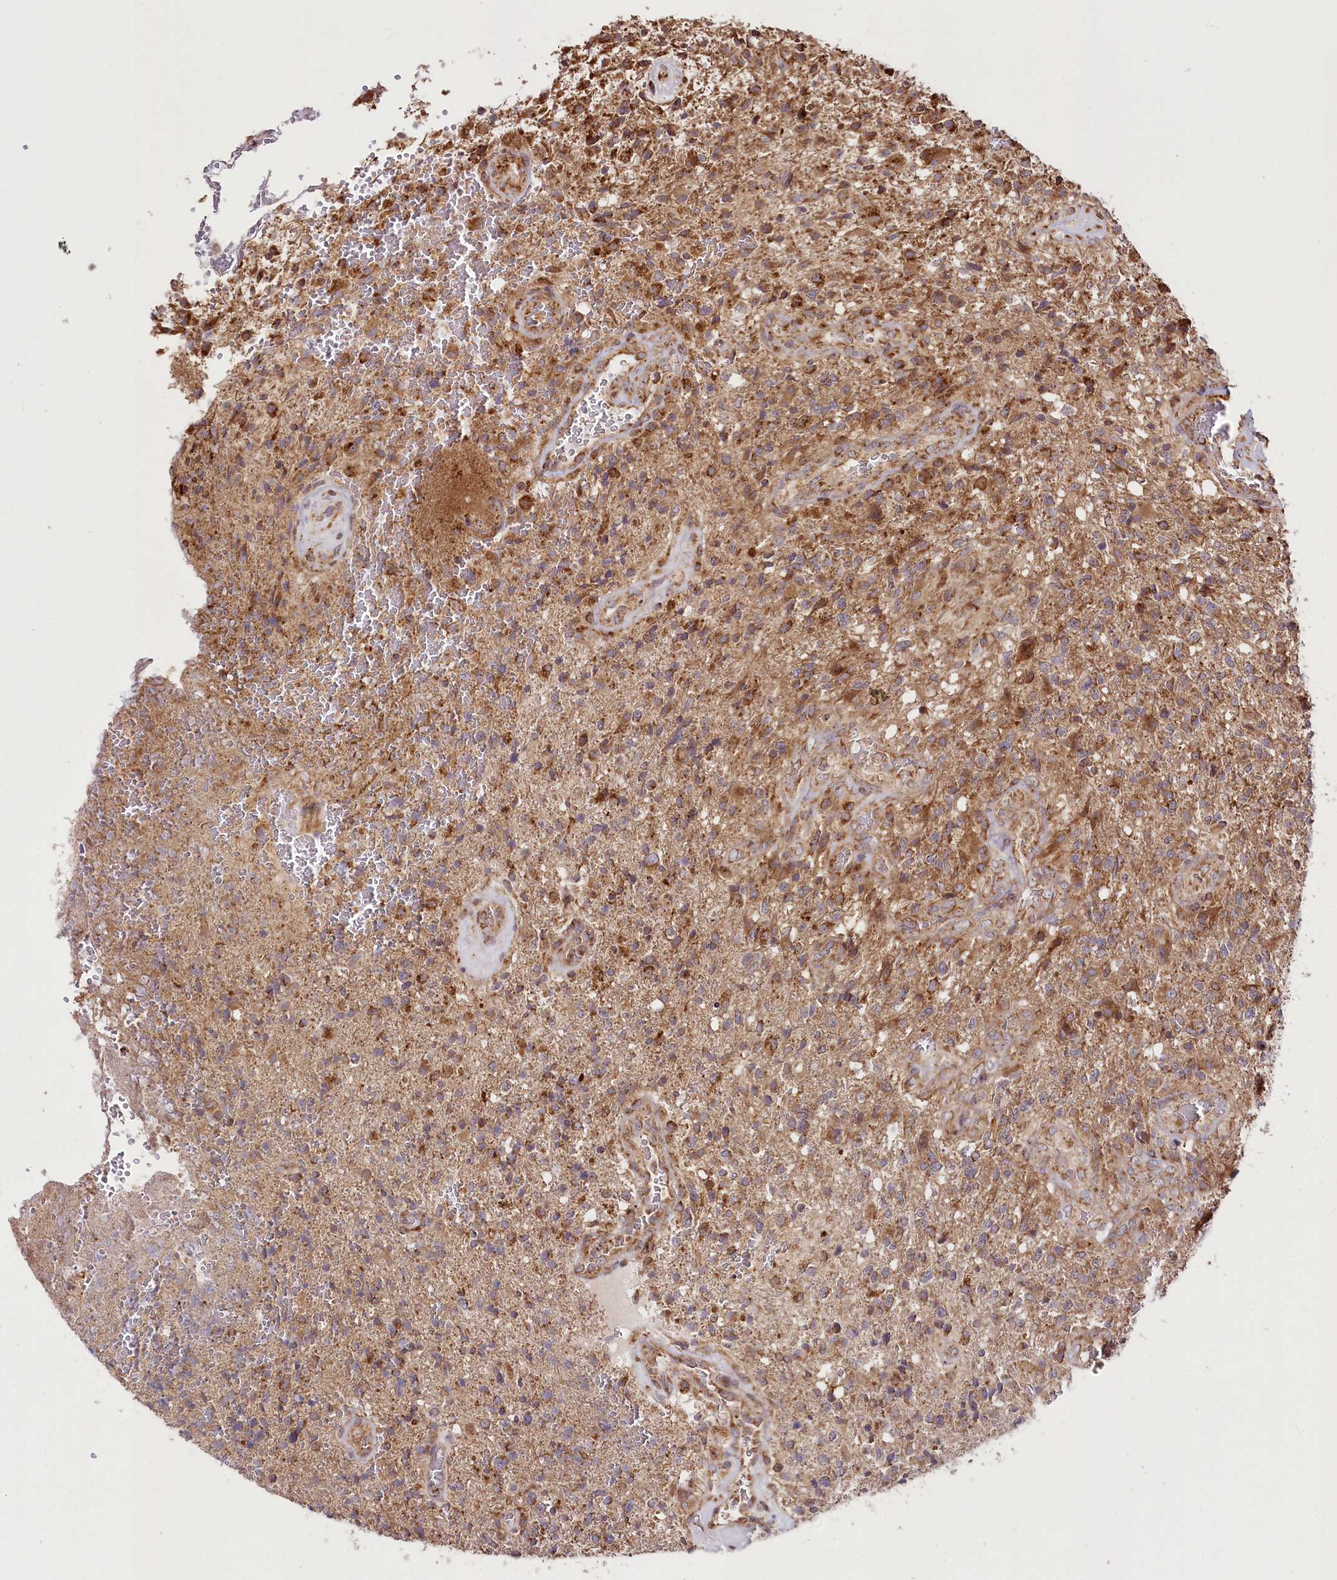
{"staining": {"intensity": "moderate", "quantity": "<25%", "location": "cytoplasmic/membranous"}, "tissue": "glioma", "cell_type": "Tumor cells", "image_type": "cancer", "snomed": [{"axis": "morphology", "description": "Glioma, malignant, High grade"}, {"axis": "topography", "description": "Brain"}], "caption": "A brown stain highlights moderate cytoplasmic/membranous positivity of a protein in malignant glioma (high-grade) tumor cells. The staining was performed using DAB, with brown indicating positive protein expression. Nuclei are stained blue with hematoxylin.", "gene": "RAB7A", "patient": {"sex": "male", "age": 56}}